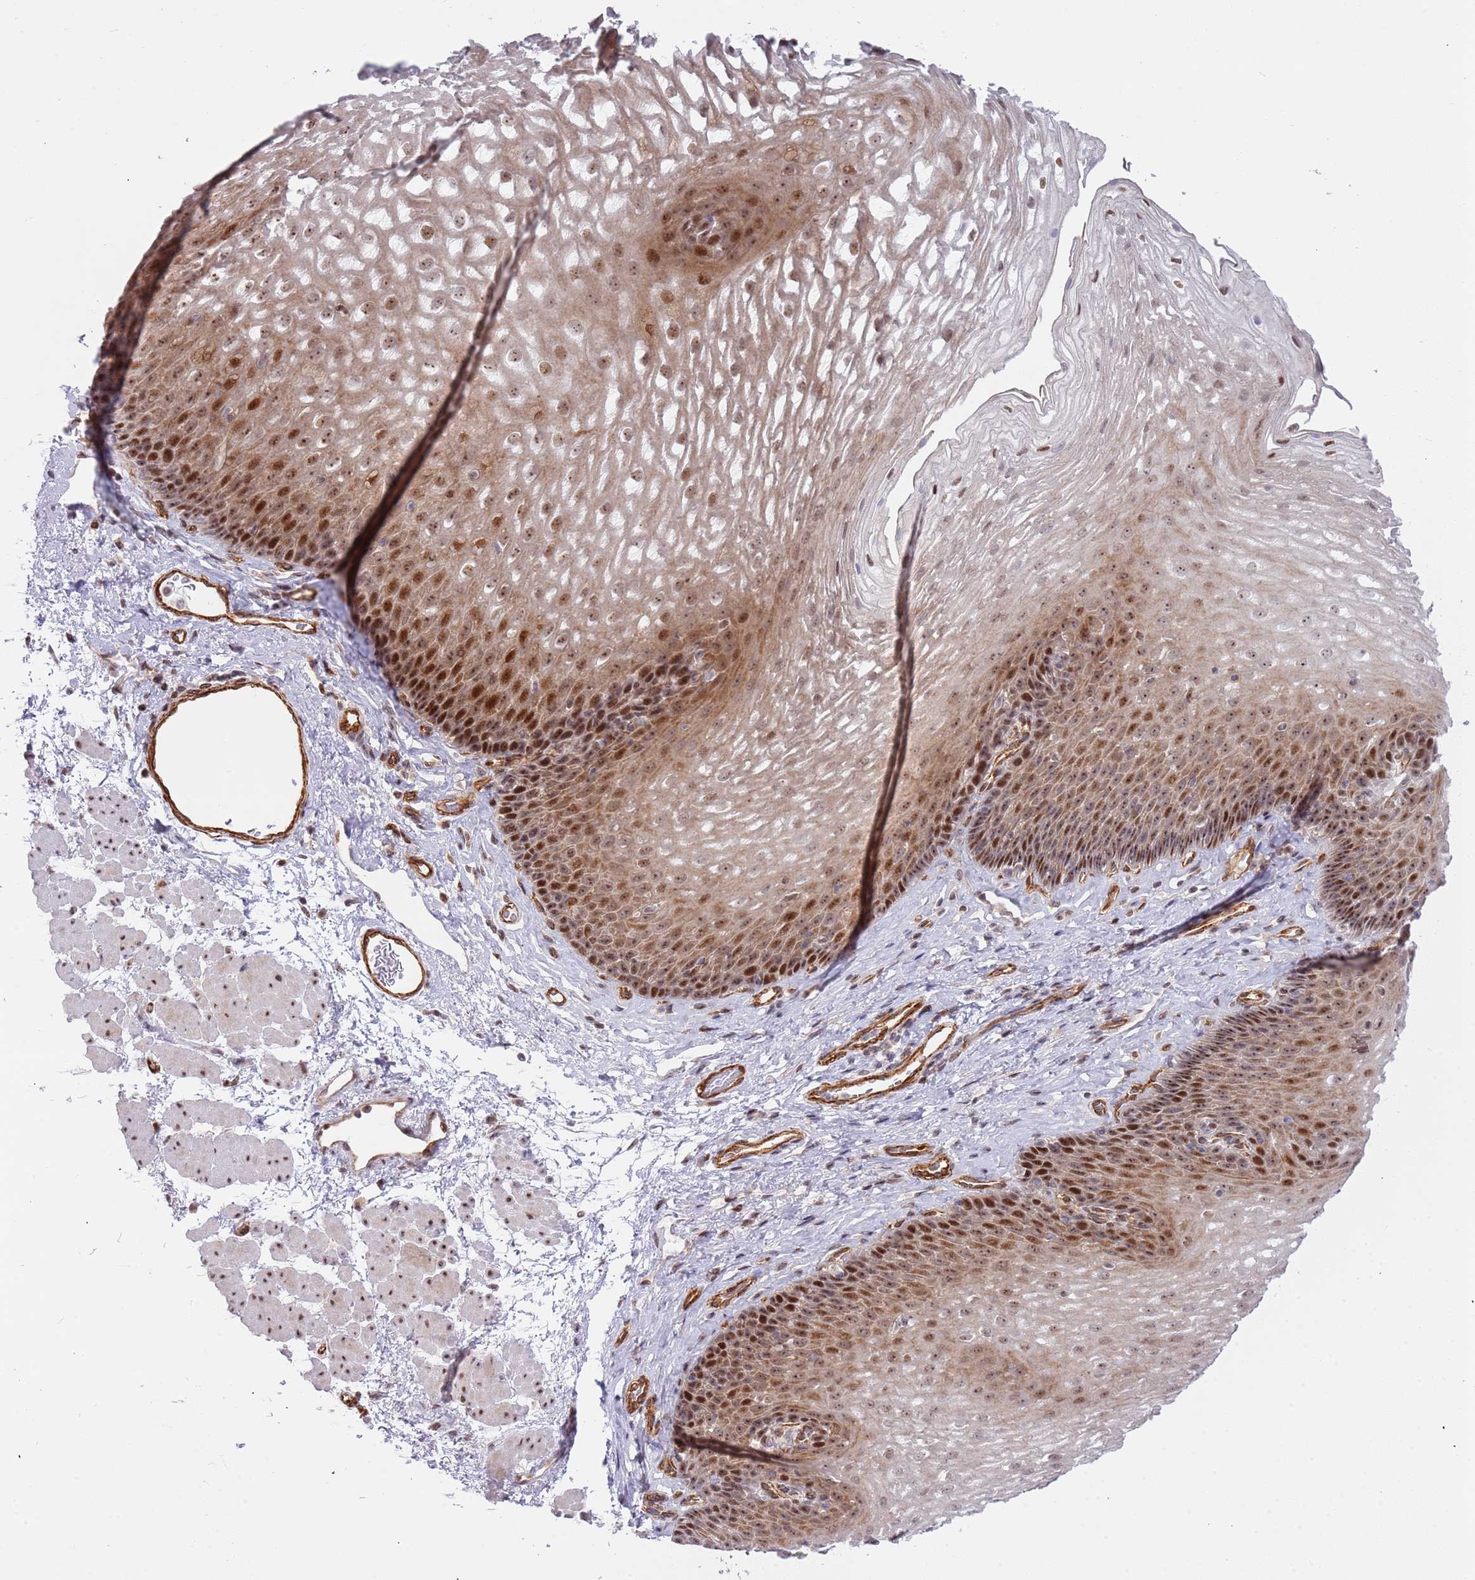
{"staining": {"intensity": "strong", "quantity": "25%-75%", "location": "nuclear"}, "tissue": "esophagus", "cell_type": "Squamous epithelial cells", "image_type": "normal", "snomed": [{"axis": "morphology", "description": "Normal tissue, NOS"}, {"axis": "topography", "description": "Esophagus"}], "caption": "Immunohistochemistry (IHC) of normal human esophagus demonstrates high levels of strong nuclear staining in approximately 25%-75% of squamous epithelial cells.", "gene": "LRMDA", "patient": {"sex": "female", "age": 66}}